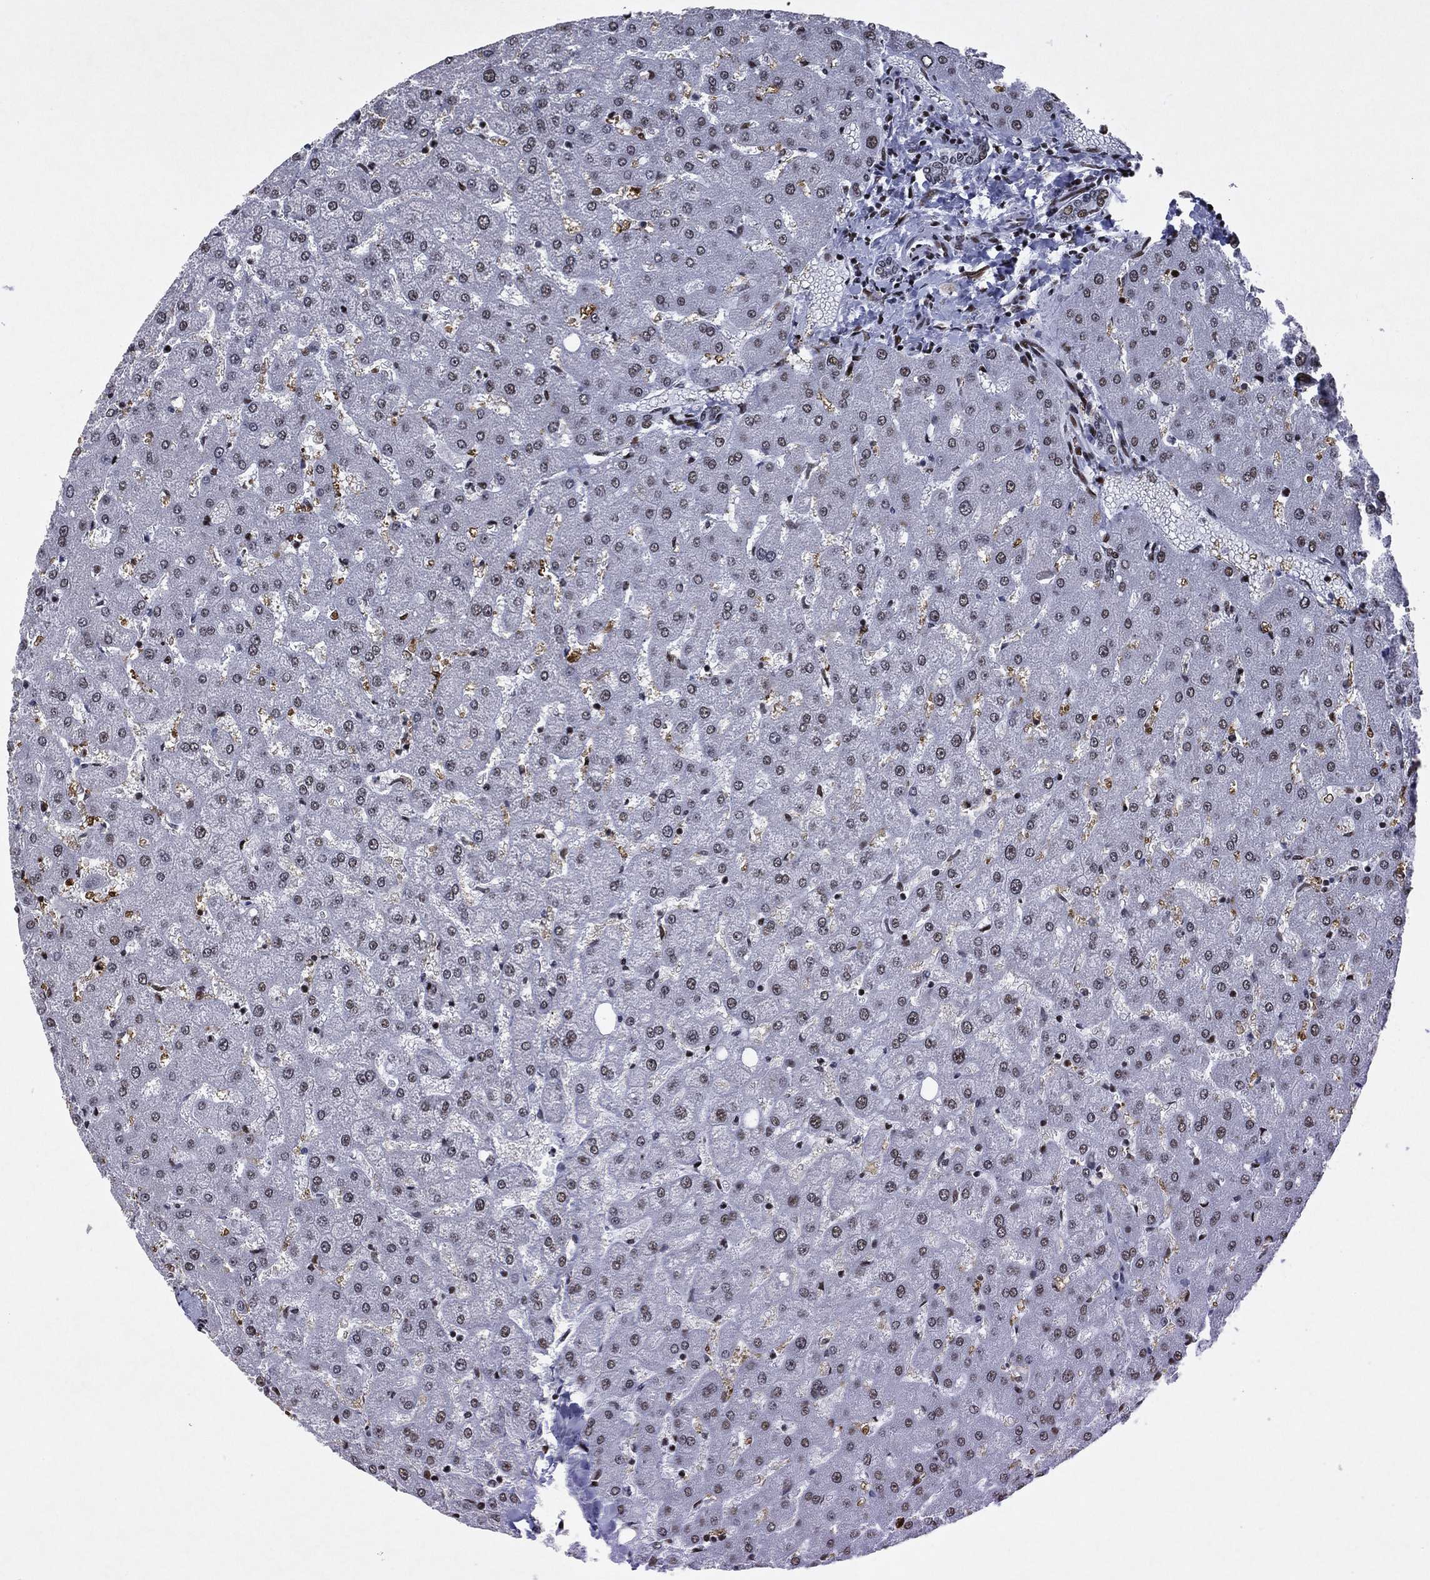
{"staining": {"intensity": "moderate", "quantity": "<25%", "location": "nuclear"}, "tissue": "liver", "cell_type": "Cholangiocytes", "image_type": "normal", "snomed": [{"axis": "morphology", "description": "Normal tissue, NOS"}, {"axis": "topography", "description": "Liver"}], "caption": "Immunohistochemistry (IHC) staining of benign liver, which exhibits low levels of moderate nuclear positivity in about <25% of cholangiocytes indicating moderate nuclear protein positivity. The staining was performed using DAB (brown) for protein detection and nuclei were counterstained in hematoxylin (blue).", "gene": "RTF1", "patient": {"sex": "female", "age": 50}}